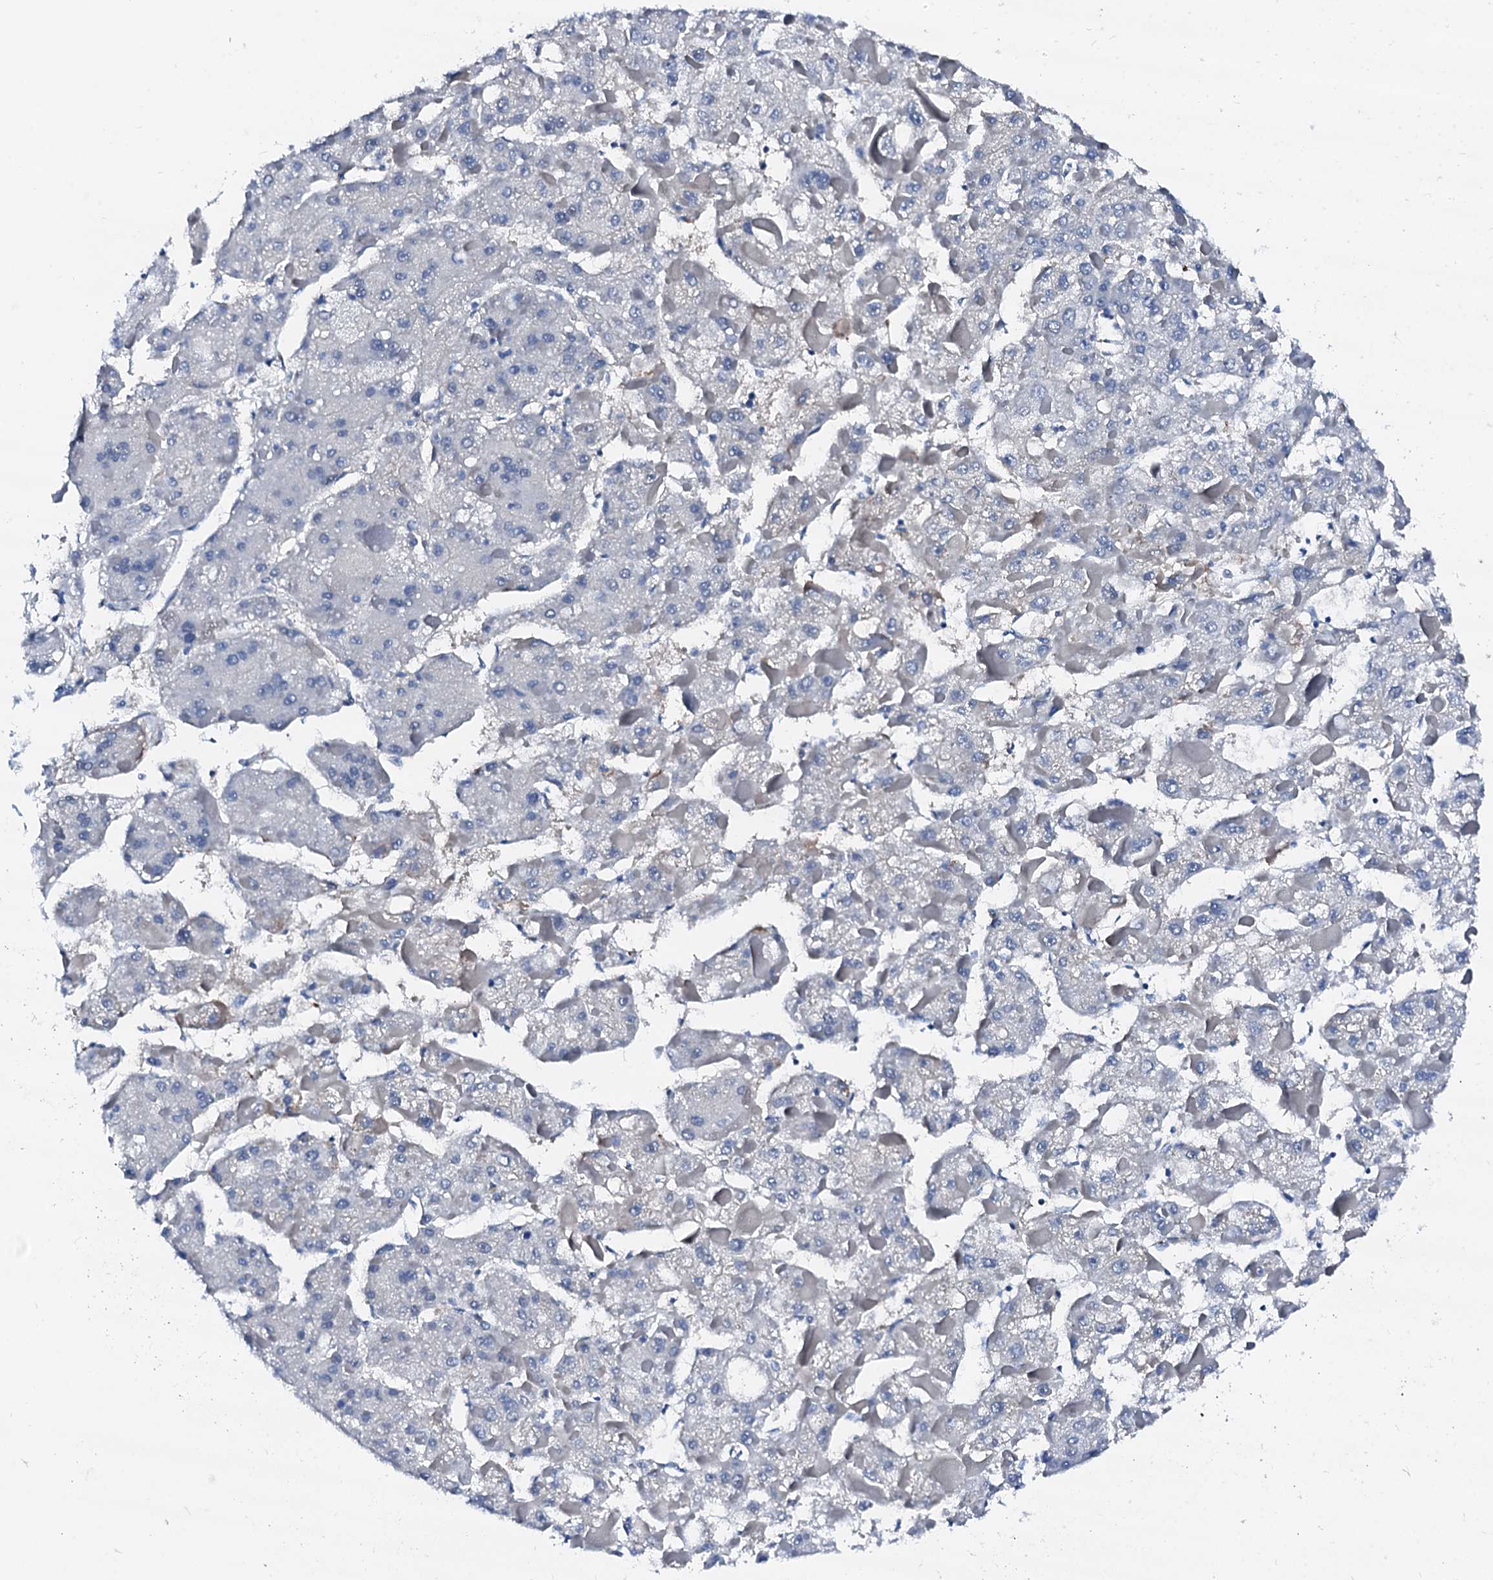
{"staining": {"intensity": "negative", "quantity": "none", "location": "none"}, "tissue": "liver cancer", "cell_type": "Tumor cells", "image_type": "cancer", "snomed": [{"axis": "morphology", "description": "Carcinoma, Hepatocellular, NOS"}, {"axis": "topography", "description": "Liver"}], "caption": "This image is of liver cancer stained with IHC to label a protein in brown with the nuclei are counter-stained blue. There is no expression in tumor cells. (DAB immunohistochemistry visualized using brightfield microscopy, high magnification).", "gene": "CSN2", "patient": {"sex": "female", "age": 73}}